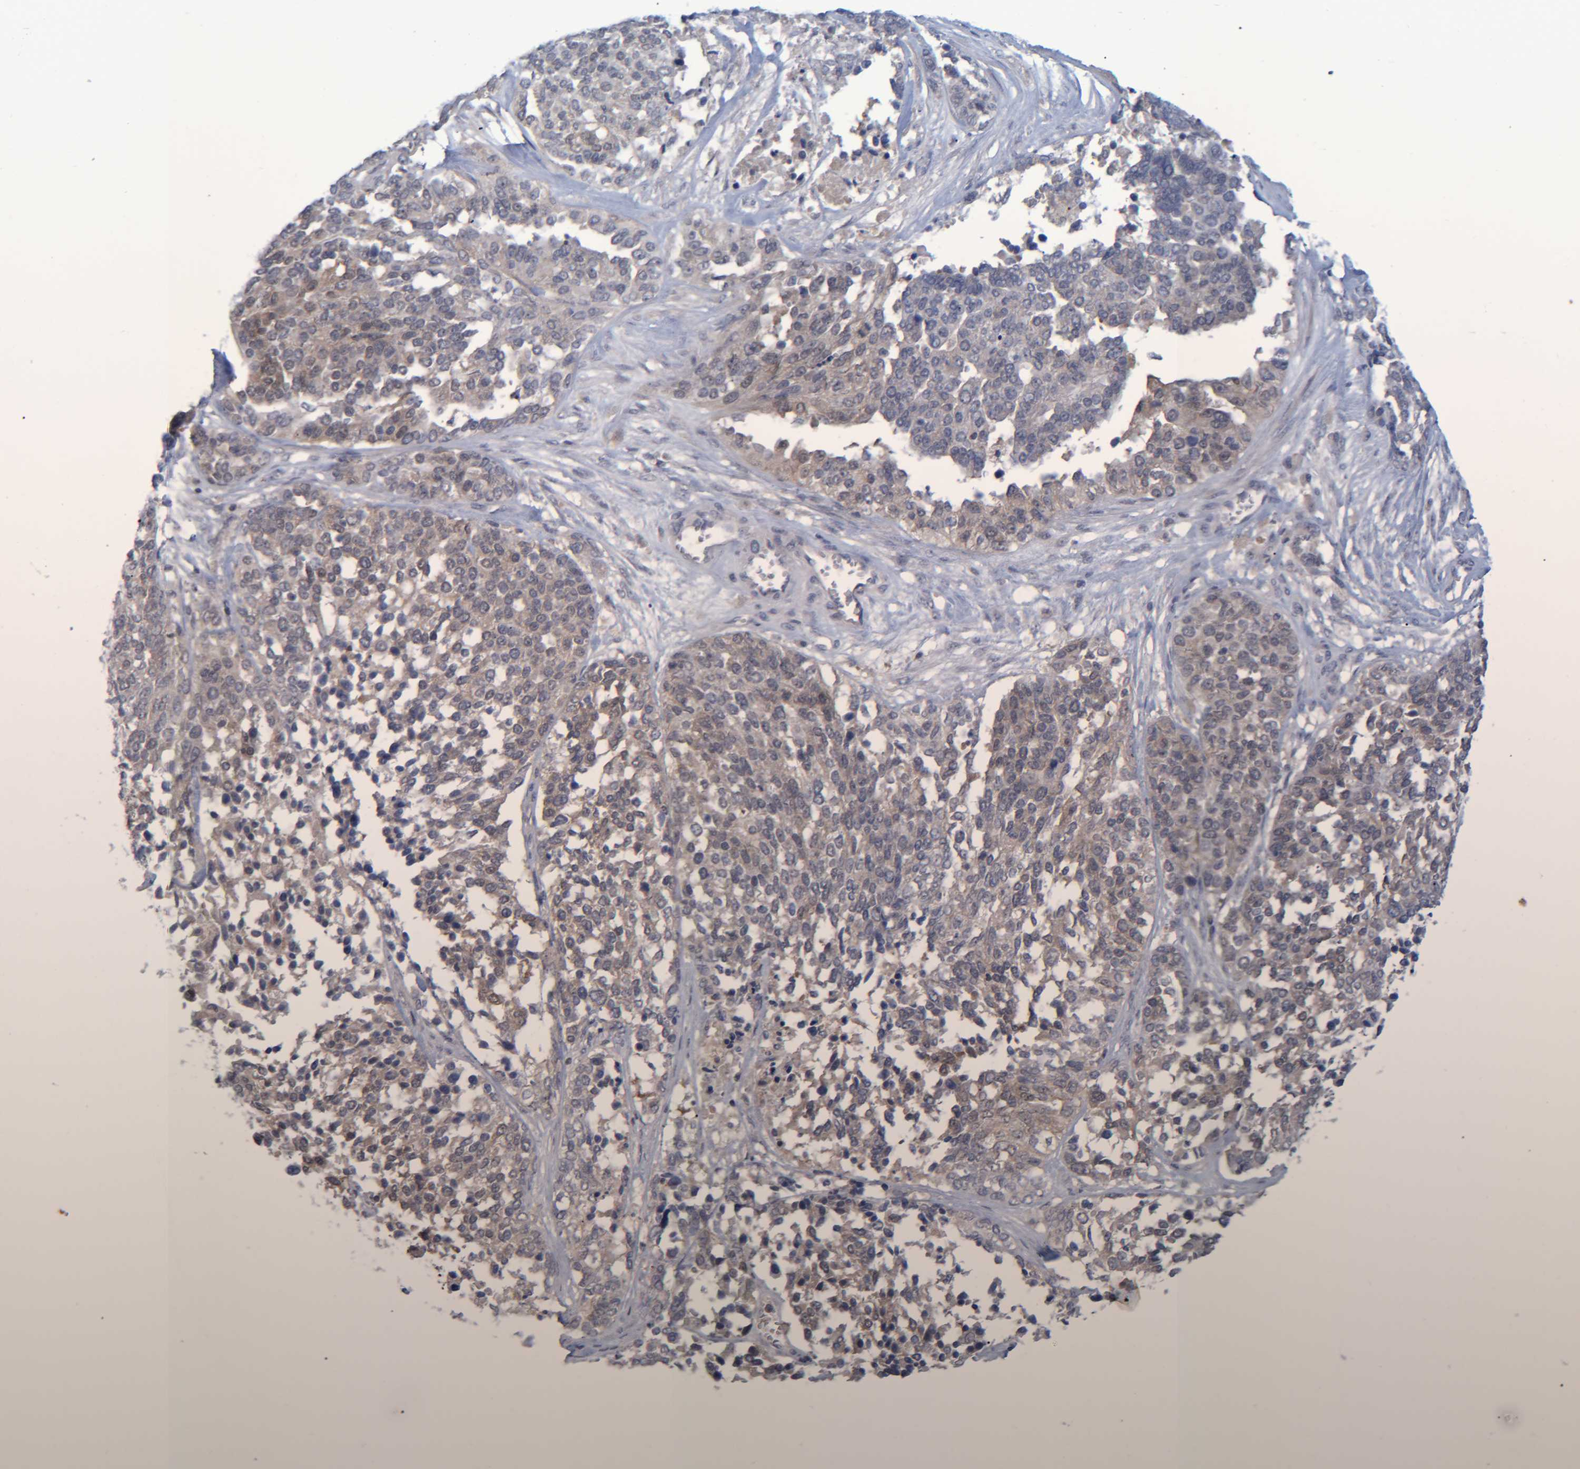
{"staining": {"intensity": "weak", "quantity": "25%-75%", "location": "cytoplasmic/membranous"}, "tissue": "ovarian cancer", "cell_type": "Tumor cells", "image_type": "cancer", "snomed": [{"axis": "morphology", "description": "Cystadenocarcinoma, serous, NOS"}, {"axis": "topography", "description": "Ovary"}], "caption": "A histopathology image of ovarian serous cystadenocarcinoma stained for a protein demonstrates weak cytoplasmic/membranous brown staining in tumor cells.", "gene": "PCYT2", "patient": {"sex": "female", "age": 44}}